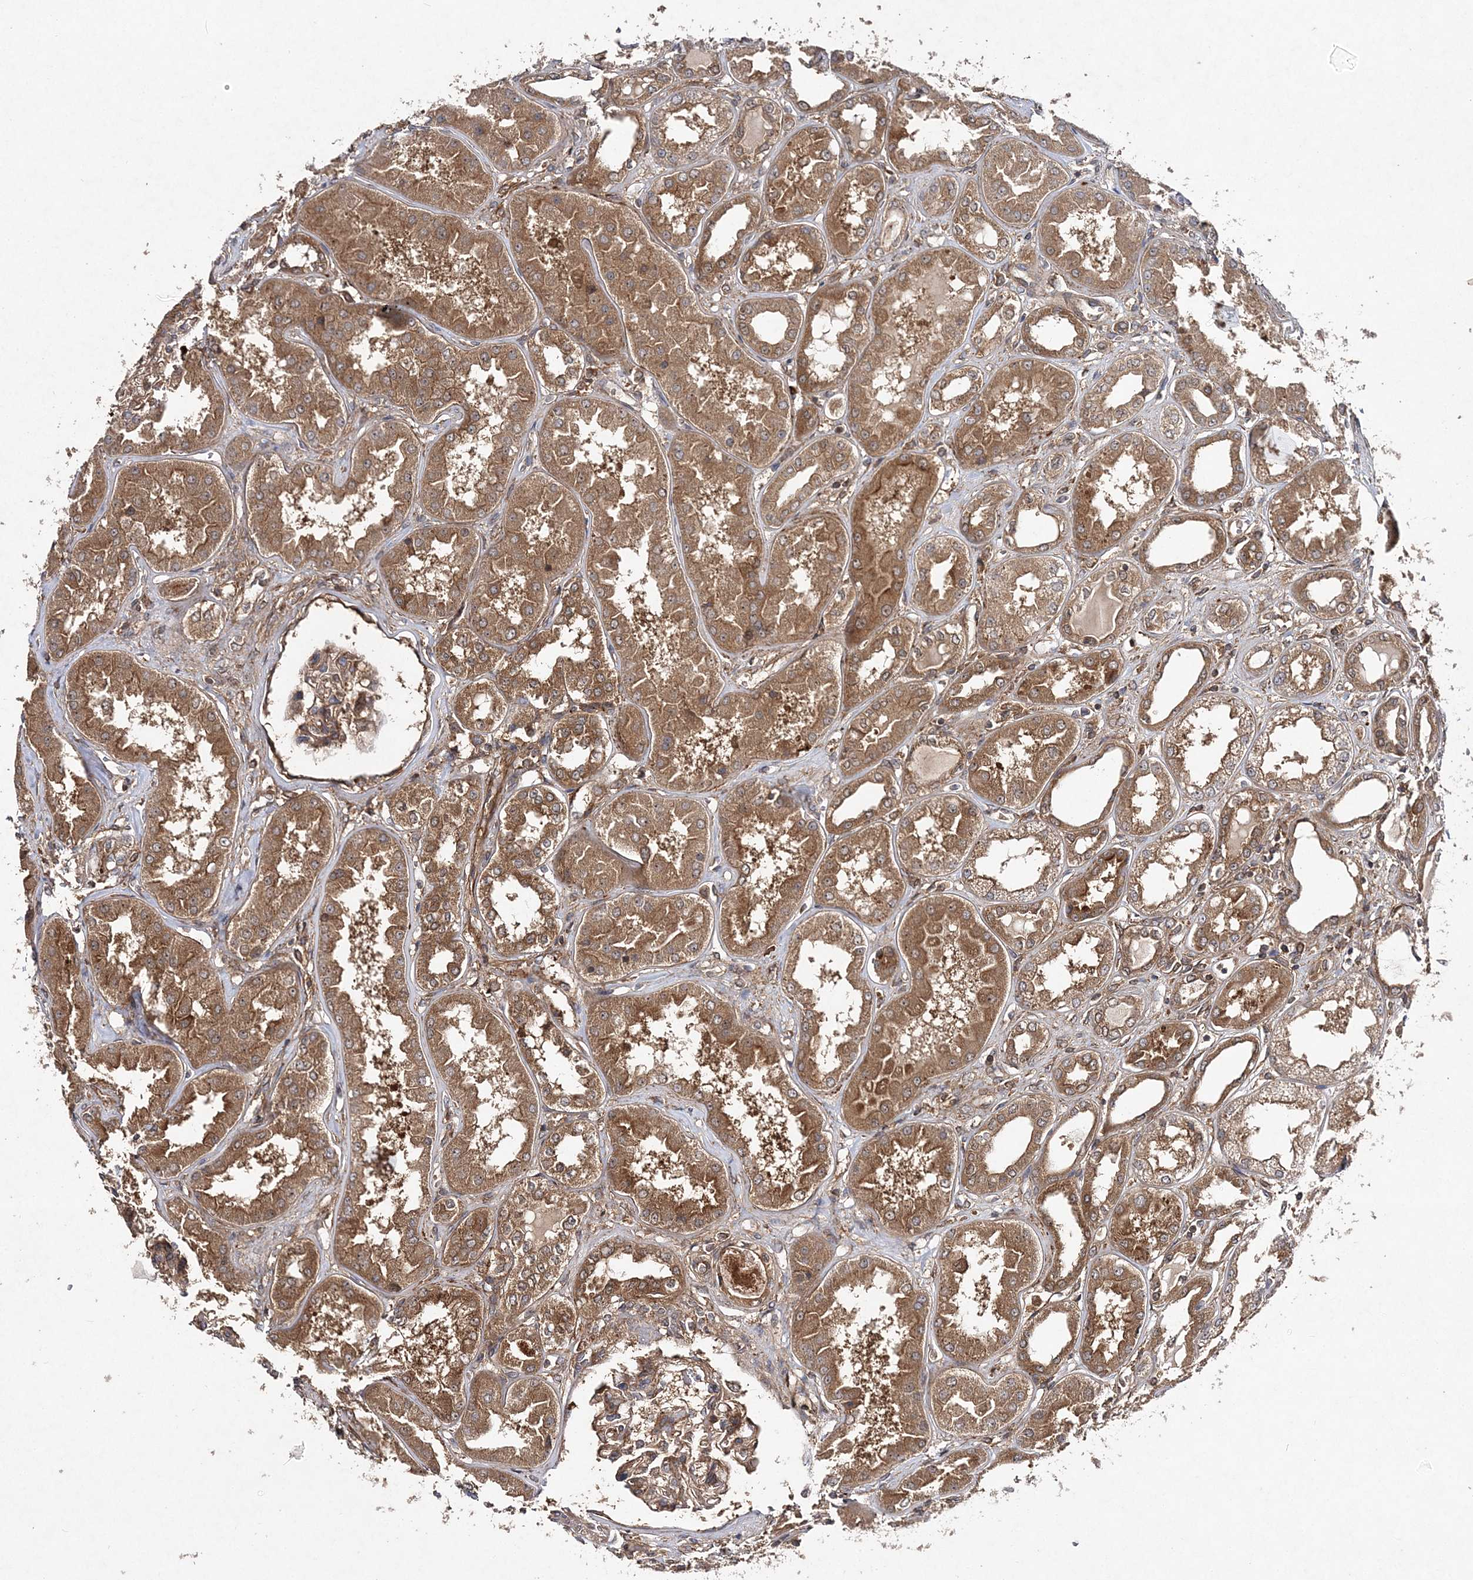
{"staining": {"intensity": "moderate", "quantity": ">75%", "location": "cytoplasmic/membranous"}, "tissue": "kidney", "cell_type": "Cells in glomeruli", "image_type": "normal", "snomed": [{"axis": "morphology", "description": "Normal tissue, NOS"}, {"axis": "topography", "description": "Kidney"}], "caption": "Protein expression analysis of normal kidney displays moderate cytoplasmic/membranous staining in about >75% of cells in glomeruli.", "gene": "TMEM9B", "patient": {"sex": "female", "age": 56}}